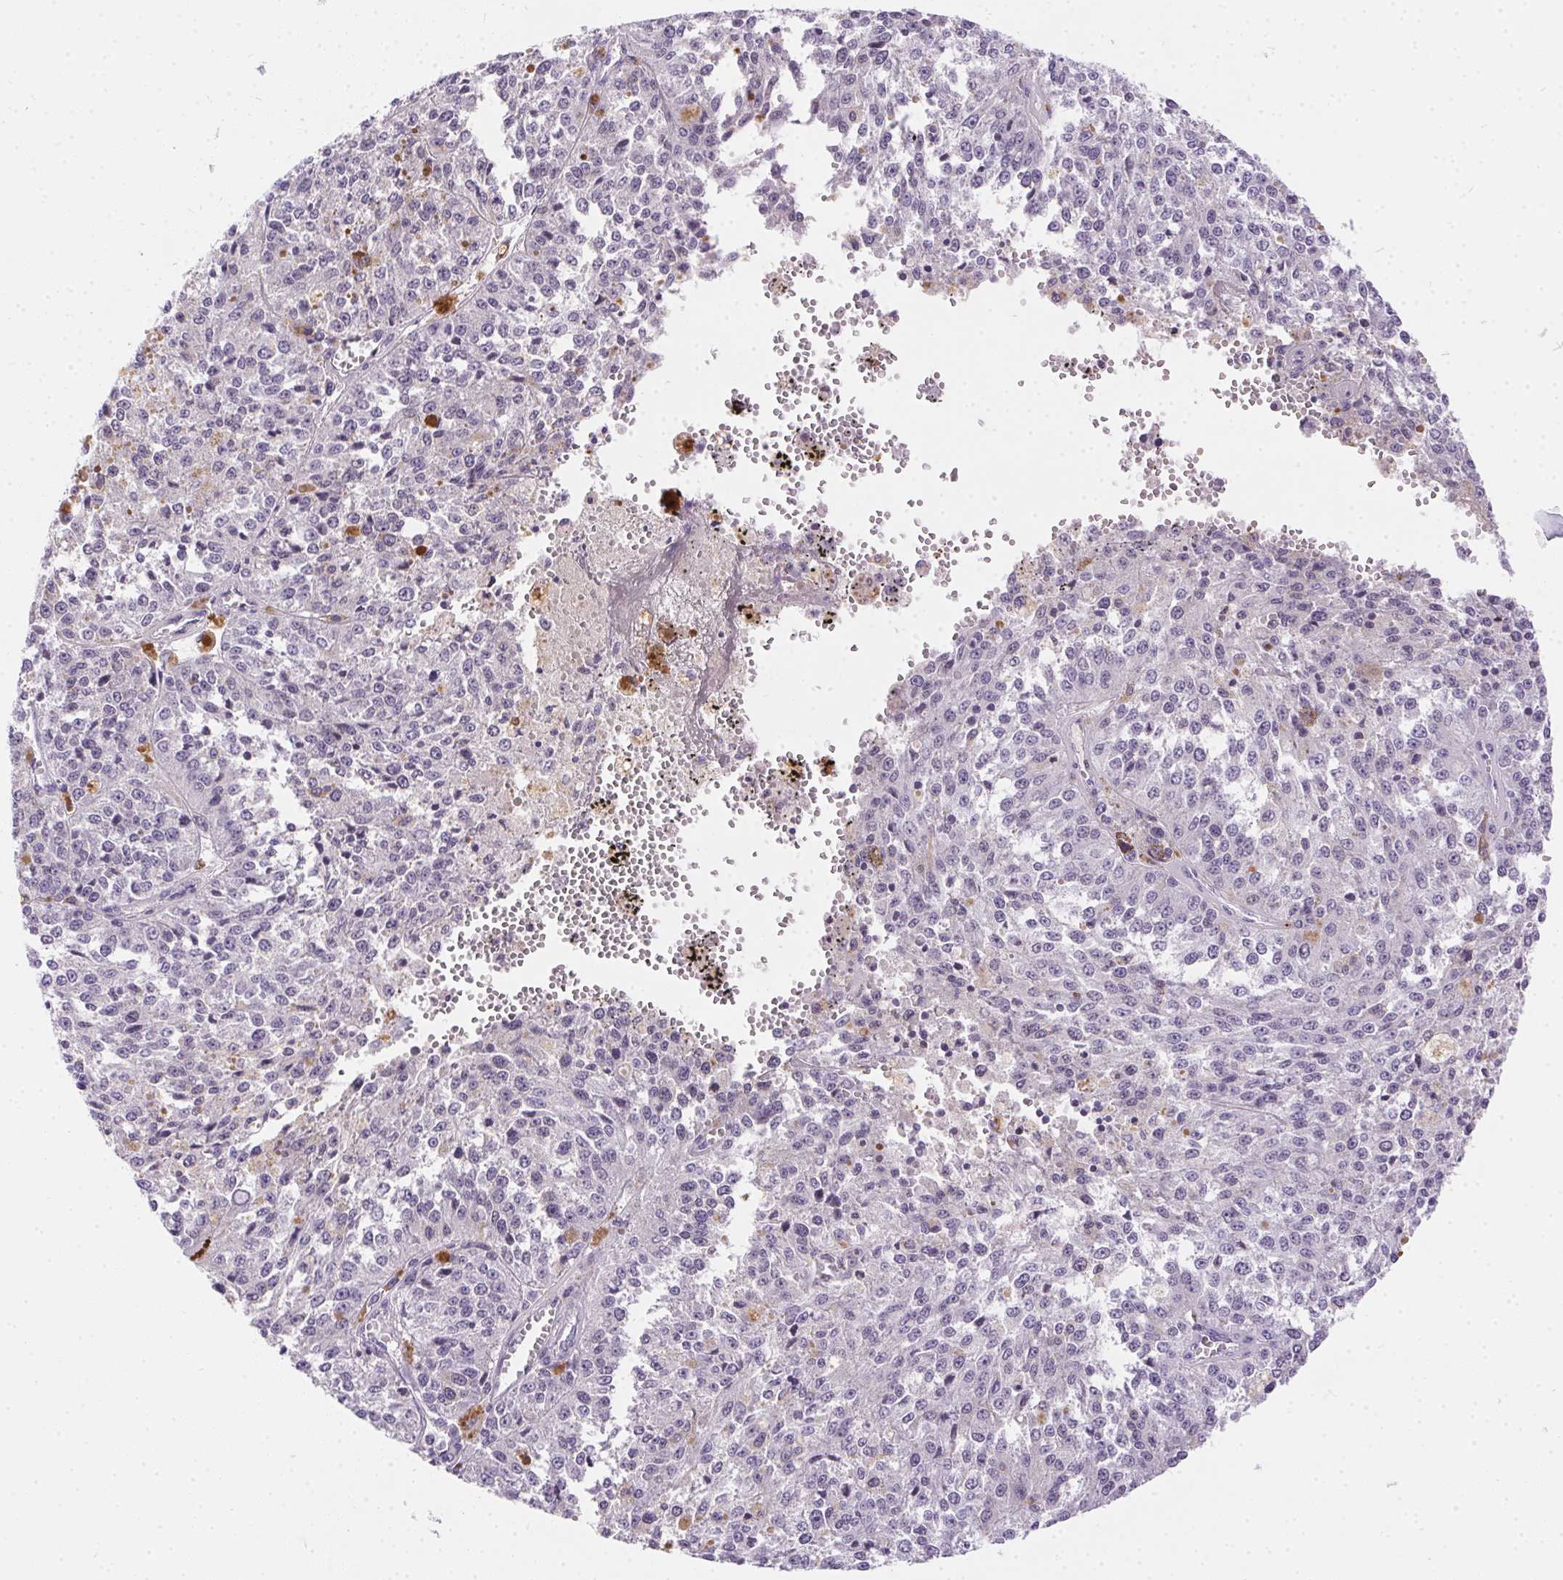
{"staining": {"intensity": "negative", "quantity": "none", "location": "none"}, "tissue": "melanoma", "cell_type": "Tumor cells", "image_type": "cancer", "snomed": [{"axis": "morphology", "description": "Malignant melanoma, Metastatic site"}, {"axis": "topography", "description": "Lymph node"}], "caption": "Melanoma stained for a protein using IHC displays no staining tumor cells.", "gene": "SSTR4", "patient": {"sex": "female", "age": 64}}